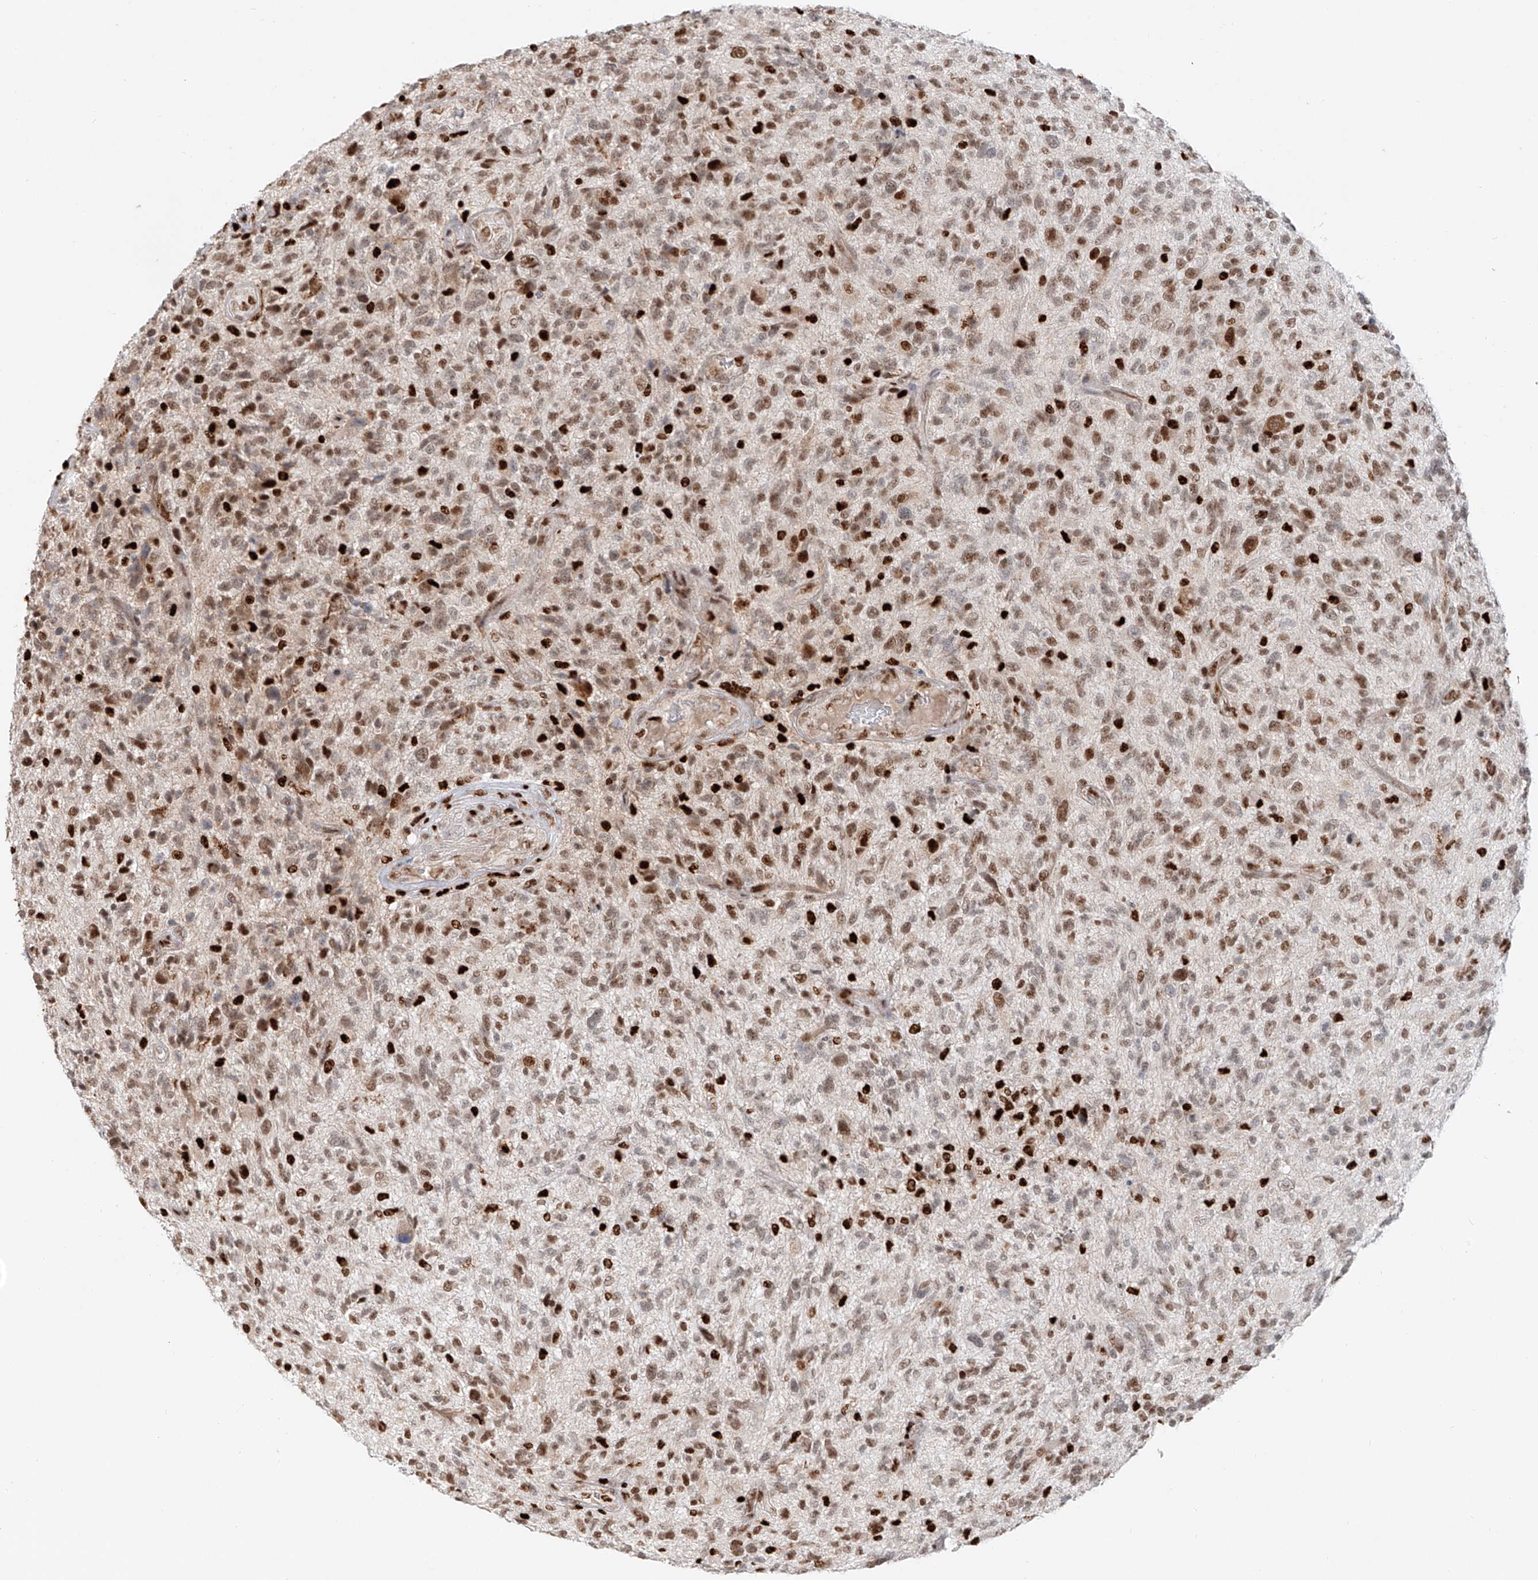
{"staining": {"intensity": "moderate", "quantity": "25%-75%", "location": "nuclear"}, "tissue": "glioma", "cell_type": "Tumor cells", "image_type": "cancer", "snomed": [{"axis": "morphology", "description": "Glioma, malignant, High grade"}, {"axis": "topography", "description": "Brain"}], "caption": "Protein analysis of glioma tissue exhibits moderate nuclear staining in approximately 25%-75% of tumor cells. The staining is performed using DAB (3,3'-diaminobenzidine) brown chromogen to label protein expression. The nuclei are counter-stained blue using hematoxylin.", "gene": "DZIP1L", "patient": {"sex": "male", "age": 47}}